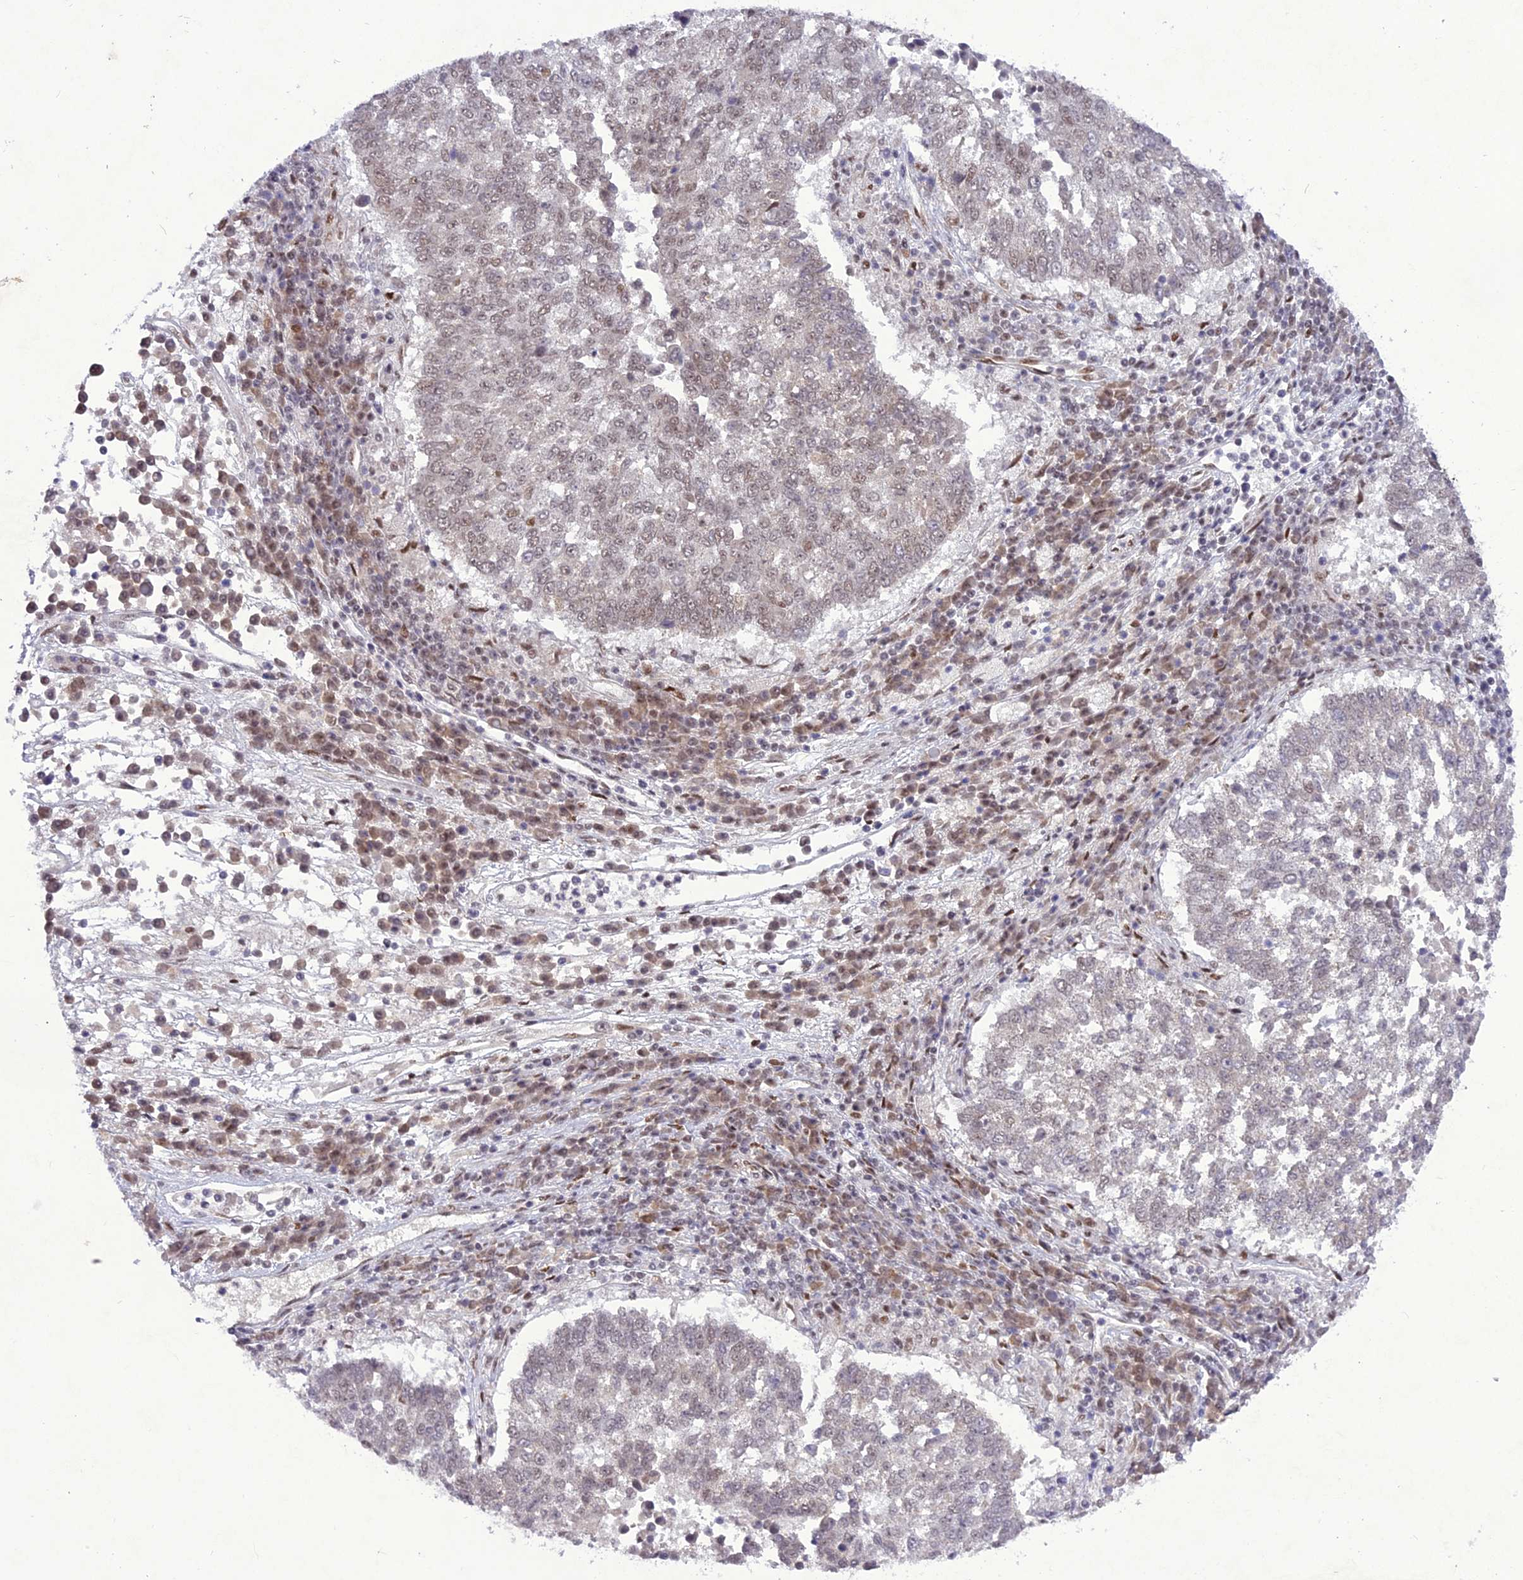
{"staining": {"intensity": "weak", "quantity": "25%-75%", "location": "nuclear"}, "tissue": "lung cancer", "cell_type": "Tumor cells", "image_type": "cancer", "snomed": [{"axis": "morphology", "description": "Squamous cell carcinoma, NOS"}, {"axis": "topography", "description": "Lung"}], "caption": "Lung cancer (squamous cell carcinoma) stained with IHC displays weak nuclear positivity in approximately 25%-75% of tumor cells. The staining is performed using DAB brown chromogen to label protein expression. The nuclei are counter-stained blue using hematoxylin.", "gene": "DDX1", "patient": {"sex": "male", "age": 73}}